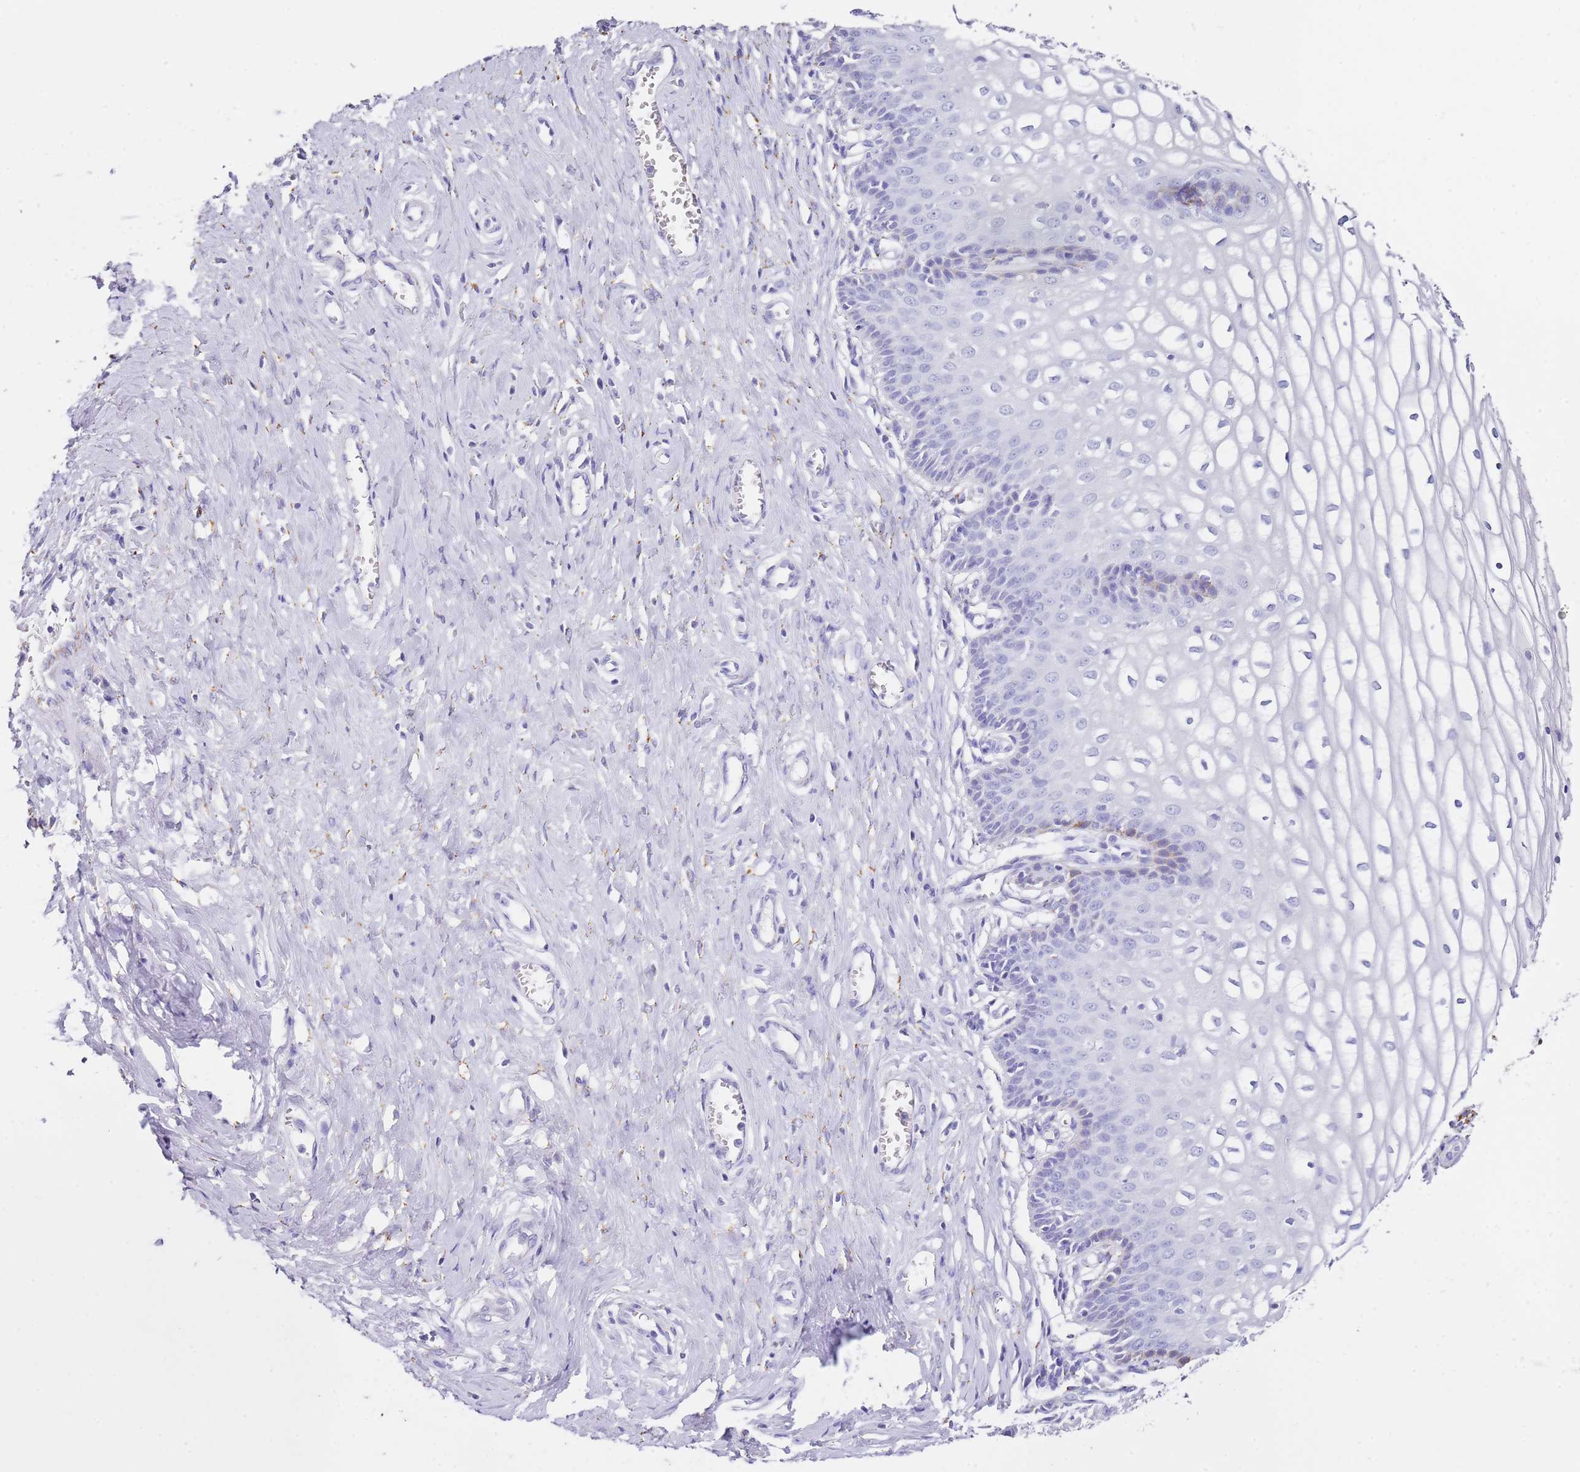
{"staining": {"intensity": "negative", "quantity": "none", "location": "none"}, "tissue": "cervix", "cell_type": "Glandular cells", "image_type": "normal", "snomed": [{"axis": "morphology", "description": "Normal tissue, NOS"}, {"axis": "morphology", "description": "Adenocarcinoma, NOS"}, {"axis": "topography", "description": "Cervix"}], "caption": "Immunohistochemistry (IHC) histopathology image of normal cervix stained for a protein (brown), which demonstrates no expression in glandular cells.", "gene": "PTBP2", "patient": {"sex": "female", "age": 29}}